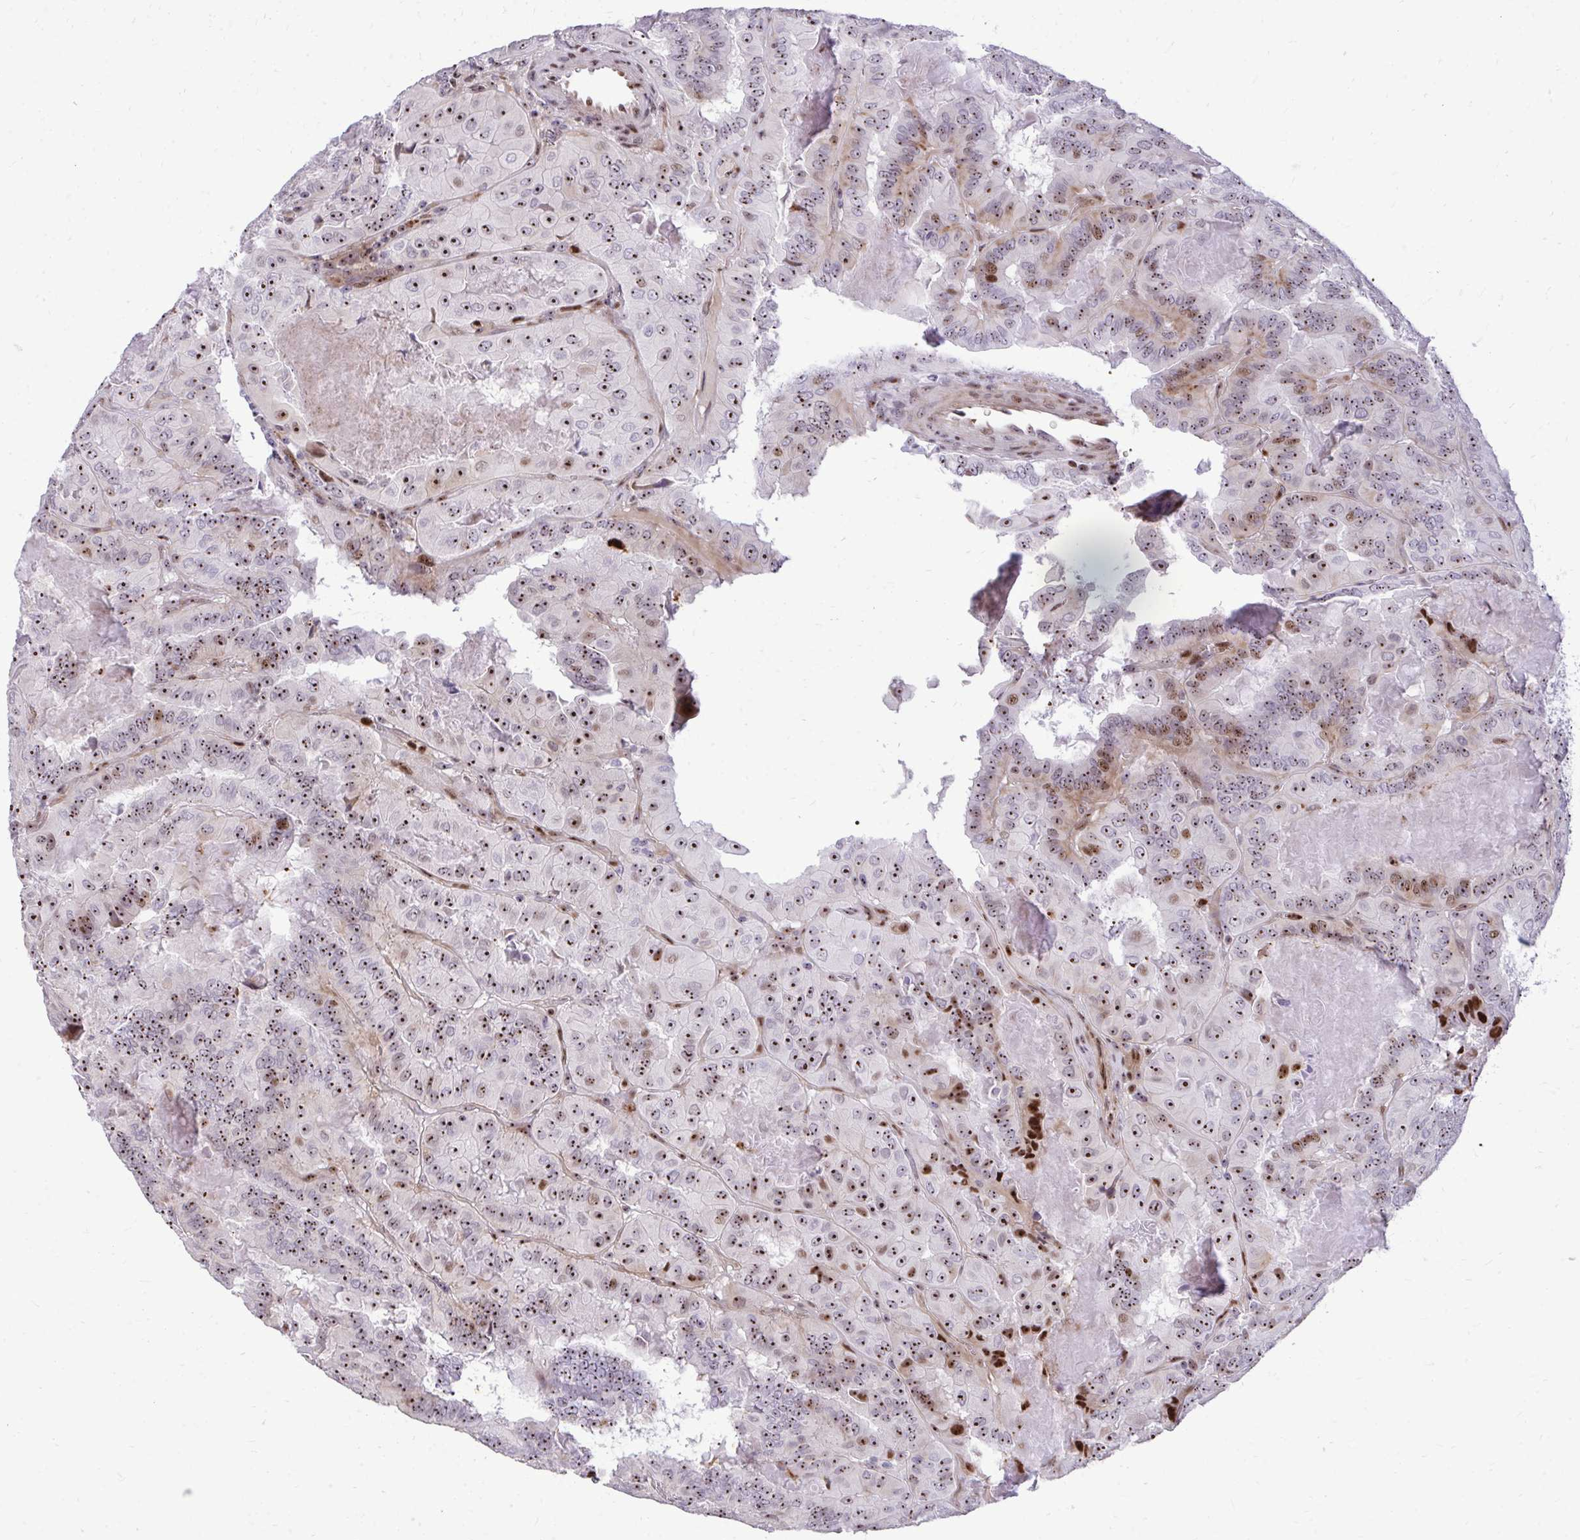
{"staining": {"intensity": "strong", "quantity": "25%-75%", "location": "cytoplasmic/membranous,nuclear"}, "tissue": "thyroid cancer", "cell_type": "Tumor cells", "image_type": "cancer", "snomed": [{"axis": "morphology", "description": "Papillary adenocarcinoma, NOS"}, {"axis": "topography", "description": "Thyroid gland"}], "caption": "A high-resolution image shows IHC staining of thyroid cancer (papillary adenocarcinoma), which shows strong cytoplasmic/membranous and nuclear expression in about 25%-75% of tumor cells. The staining was performed using DAB, with brown indicating positive protein expression. Nuclei are stained blue with hematoxylin.", "gene": "DLX4", "patient": {"sex": "female", "age": 46}}